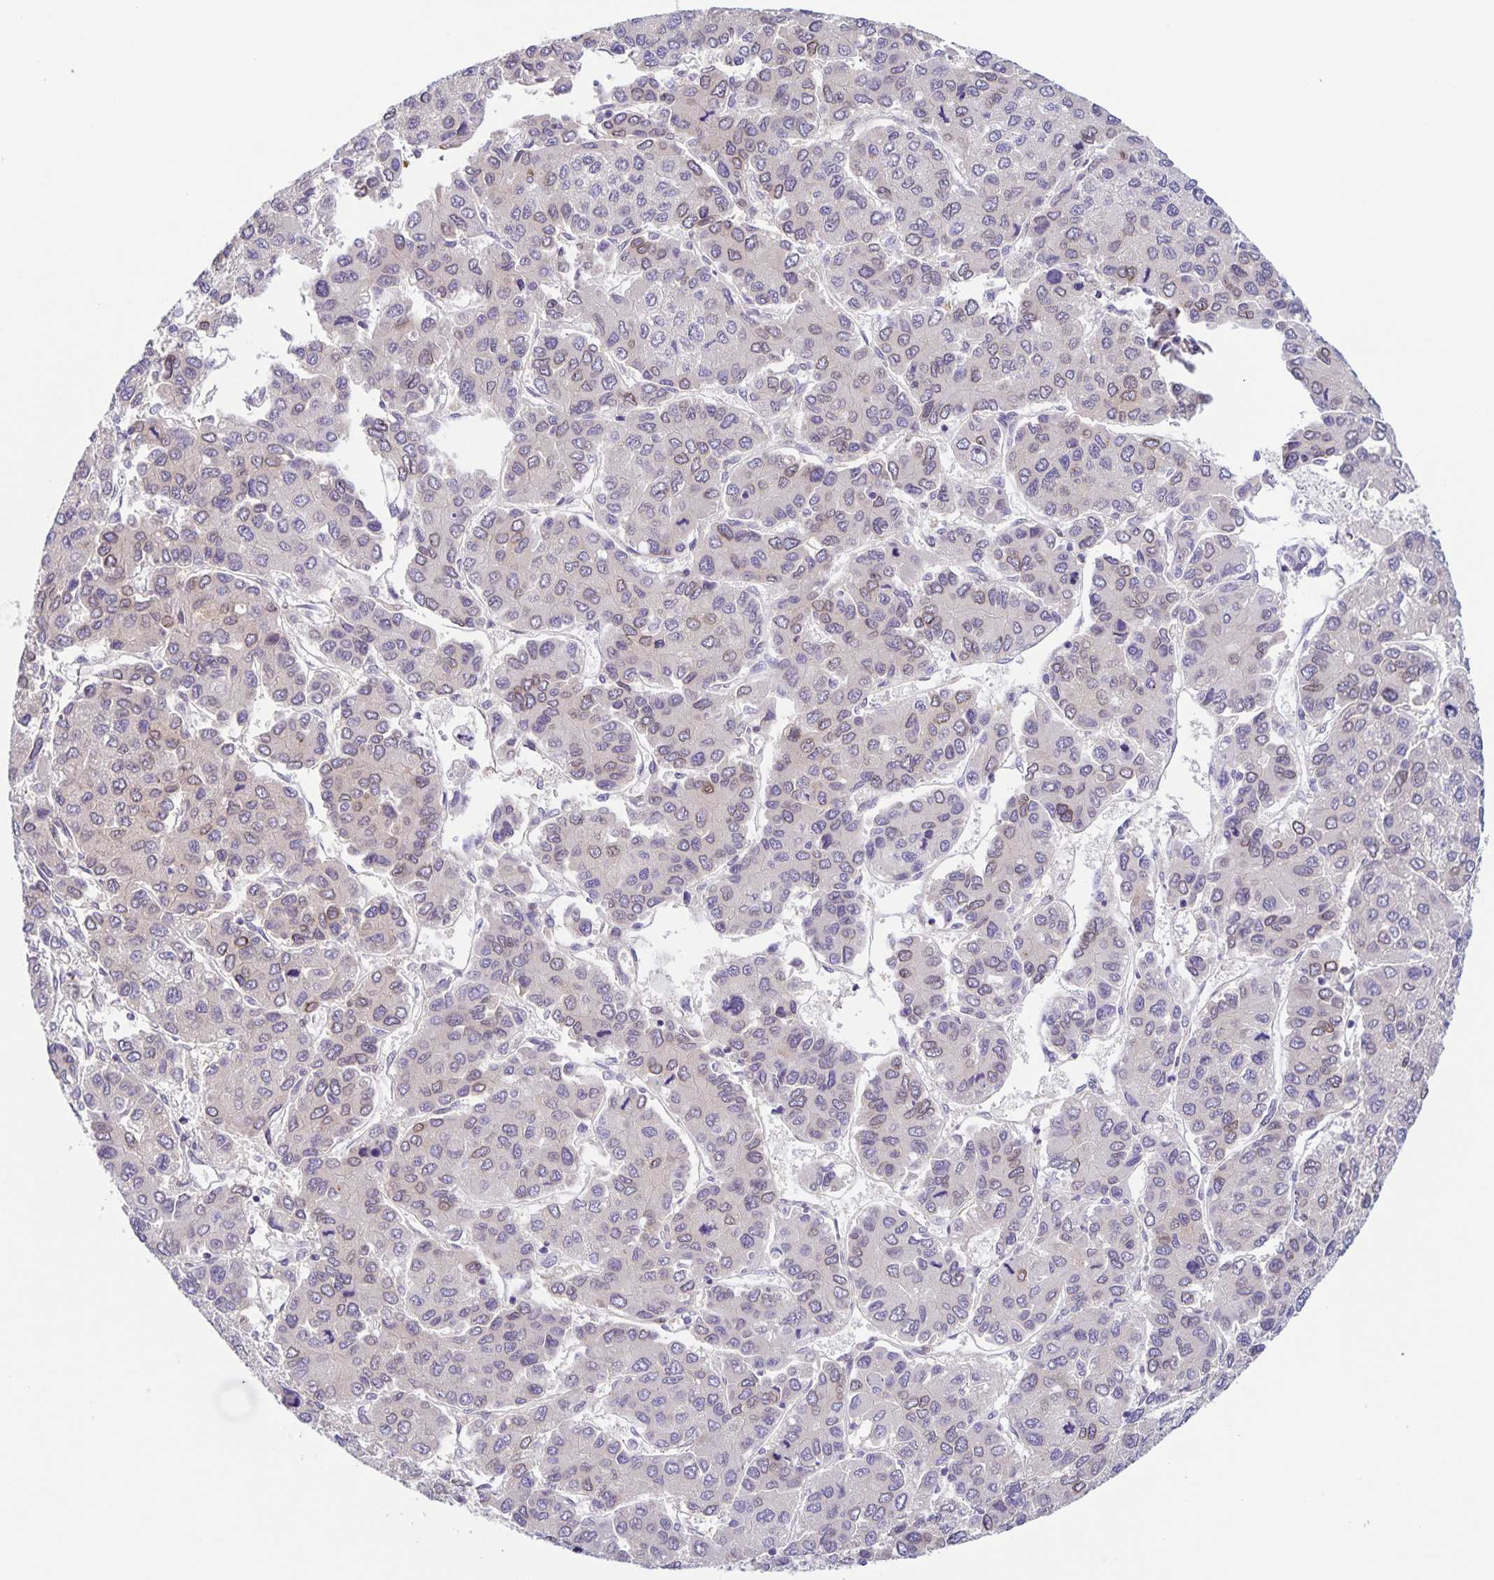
{"staining": {"intensity": "negative", "quantity": "none", "location": "none"}, "tissue": "liver cancer", "cell_type": "Tumor cells", "image_type": "cancer", "snomed": [{"axis": "morphology", "description": "Carcinoma, Hepatocellular, NOS"}, {"axis": "topography", "description": "Liver"}], "caption": "Immunohistochemical staining of hepatocellular carcinoma (liver) exhibits no significant positivity in tumor cells.", "gene": "SYNE2", "patient": {"sex": "female", "age": 66}}